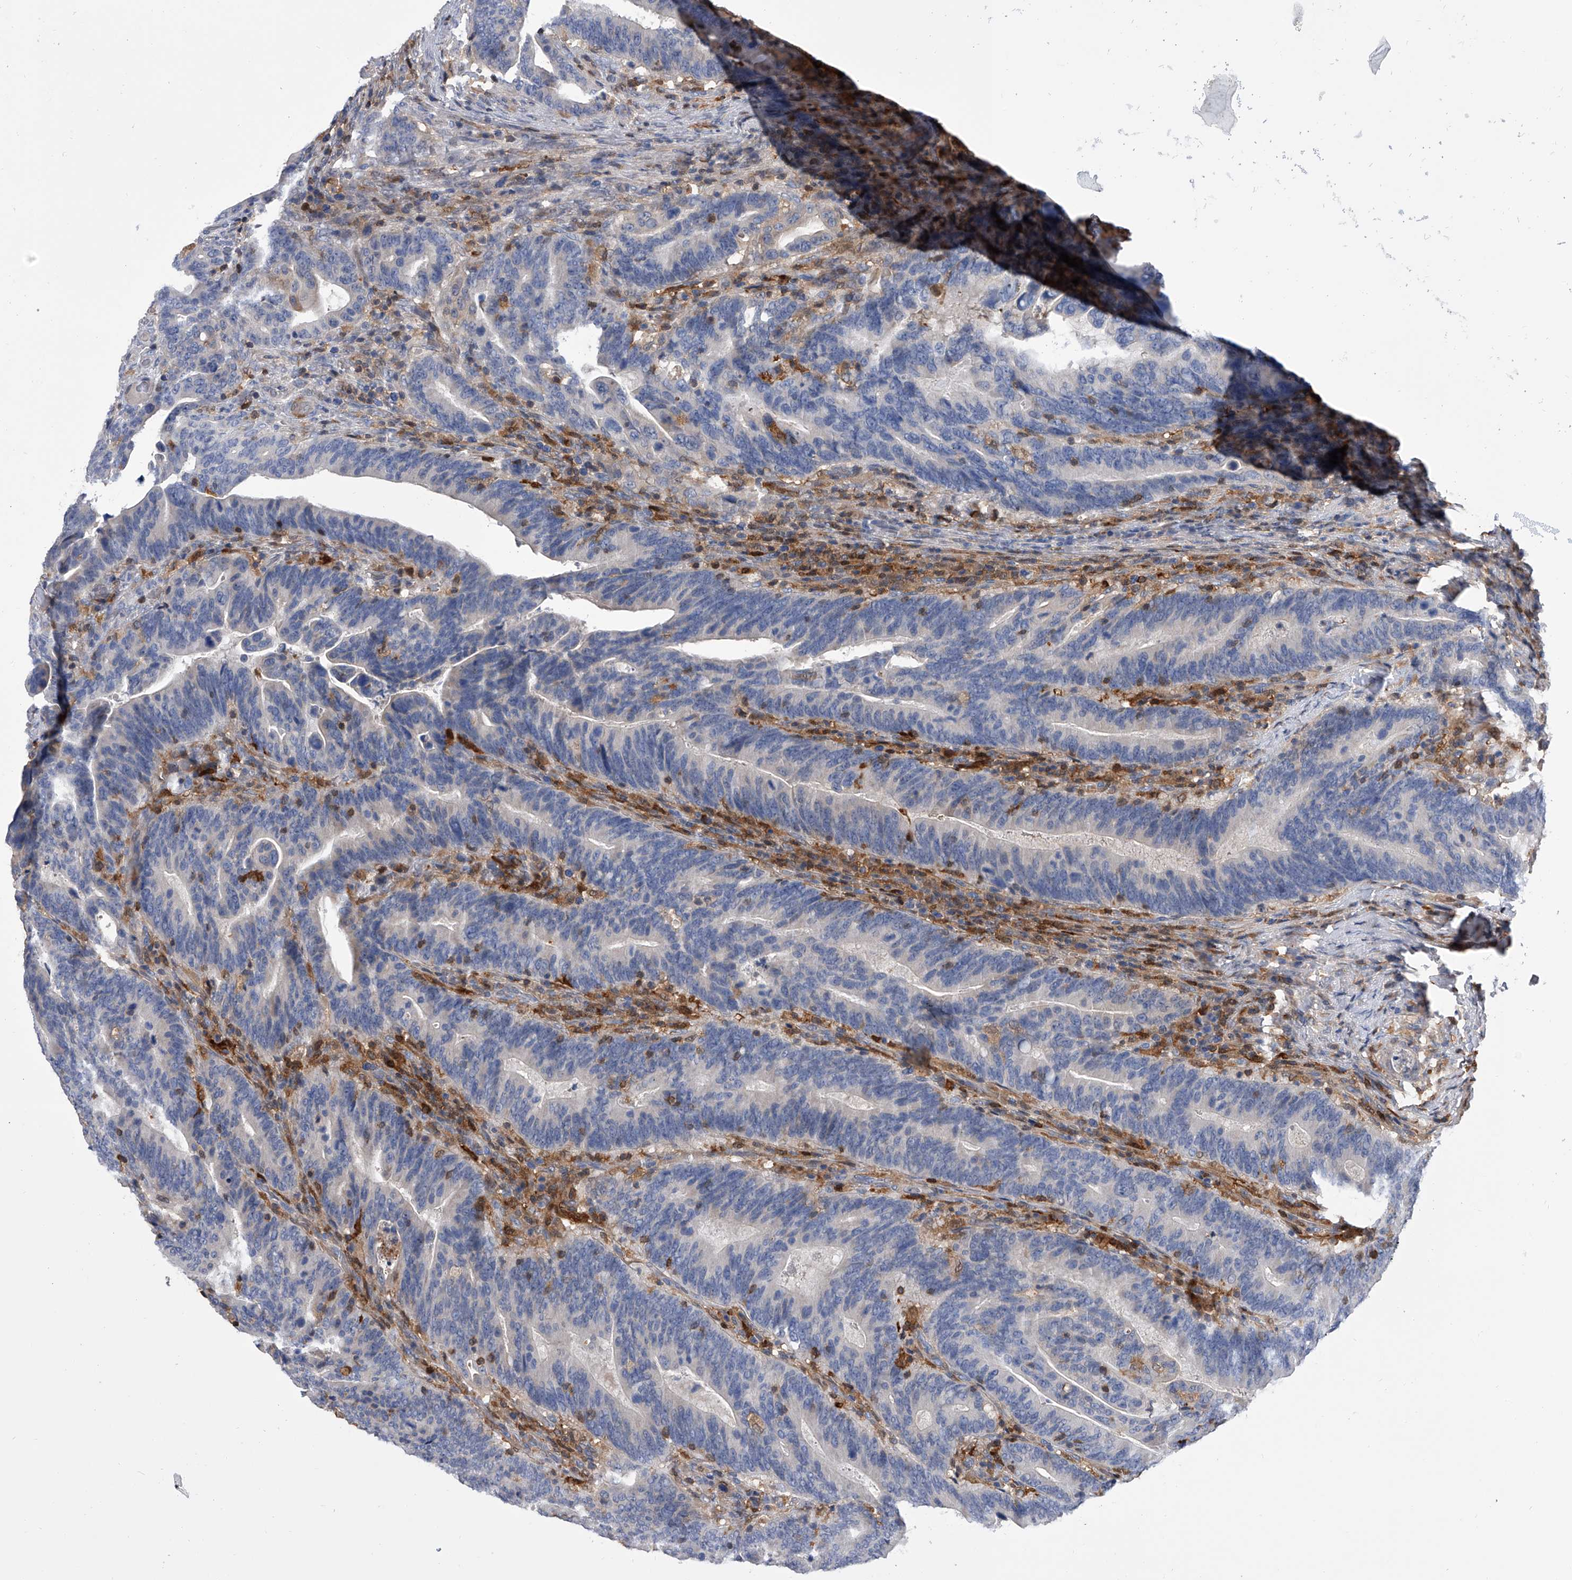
{"staining": {"intensity": "negative", "quantity": "none", "location": "none"}, "tissue": "colorectal cancer", "cell_type": "Tumor cells", "image_type": "cancer", "snomed": [{"axis": "morphology", "description": "Adenocarcinoma, NOS"}, {"axis": "topography", "description": "Colon"}], "caption": "An immunohistochemistry micrograph of colorectal cancer is shown. There is no staining in tumor cells of colorectal cancer.", "gene": "SERPINB9", "patient": {"sex": "female", "age": 66}}